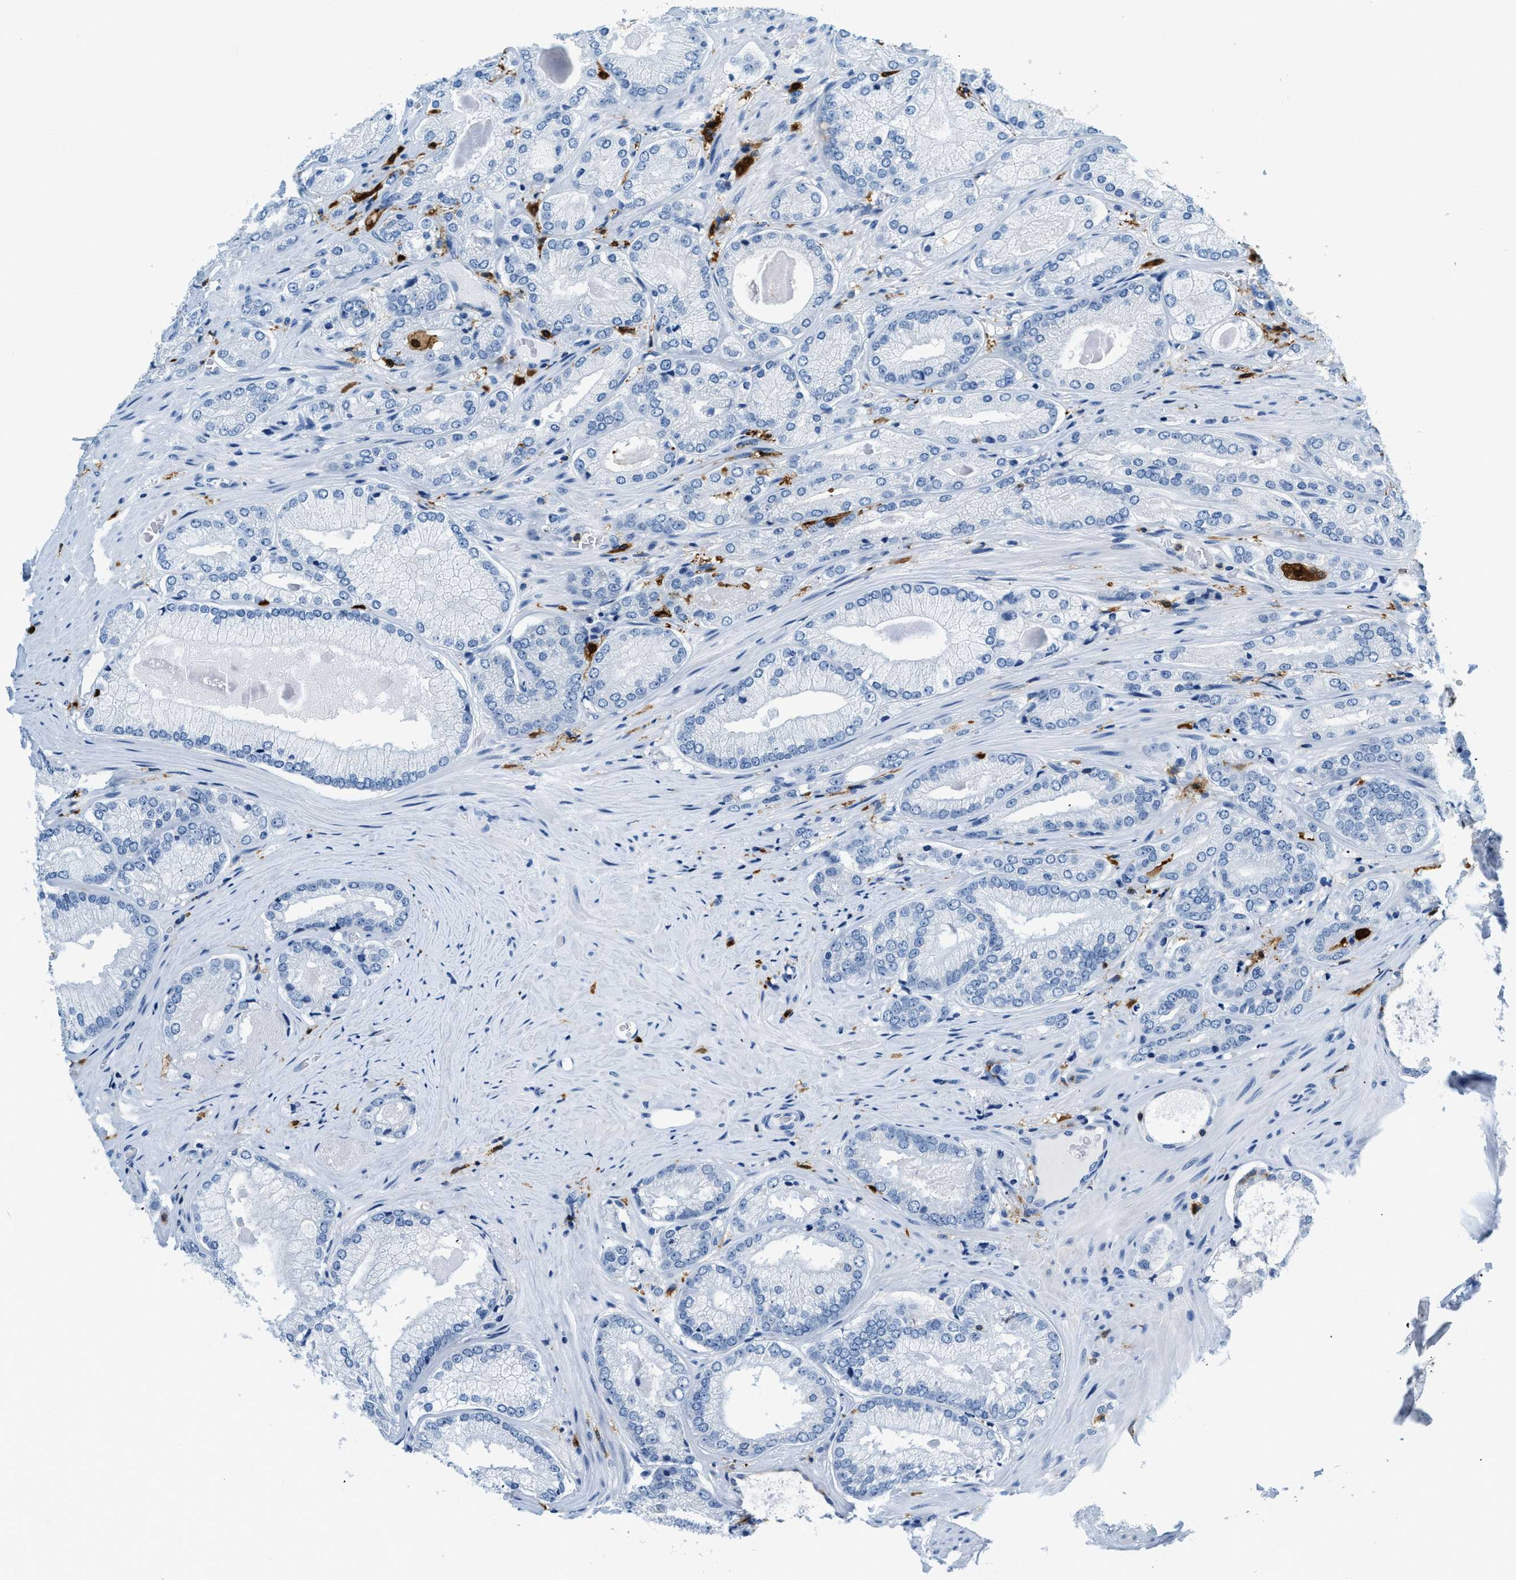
{"staining": {"intensity": "negative", "quantity": "none", "location": "none"}, "tissue": "prostate cancer", "cell_type": "Tumor cells", "image_type": "cancer", "snomed": [{"axis": "morphology", "description": "Adenocarcinoma, Low grade"}, {"axis": "topography", "description": "Prostate"}], "caption": "Protein analysis of prostate cancer (low-grade adenocarcinoma) exhibits no significant expression in tumor cells.", "gene": "CAPG", "patient": {"sex": "male", "age": 65}}